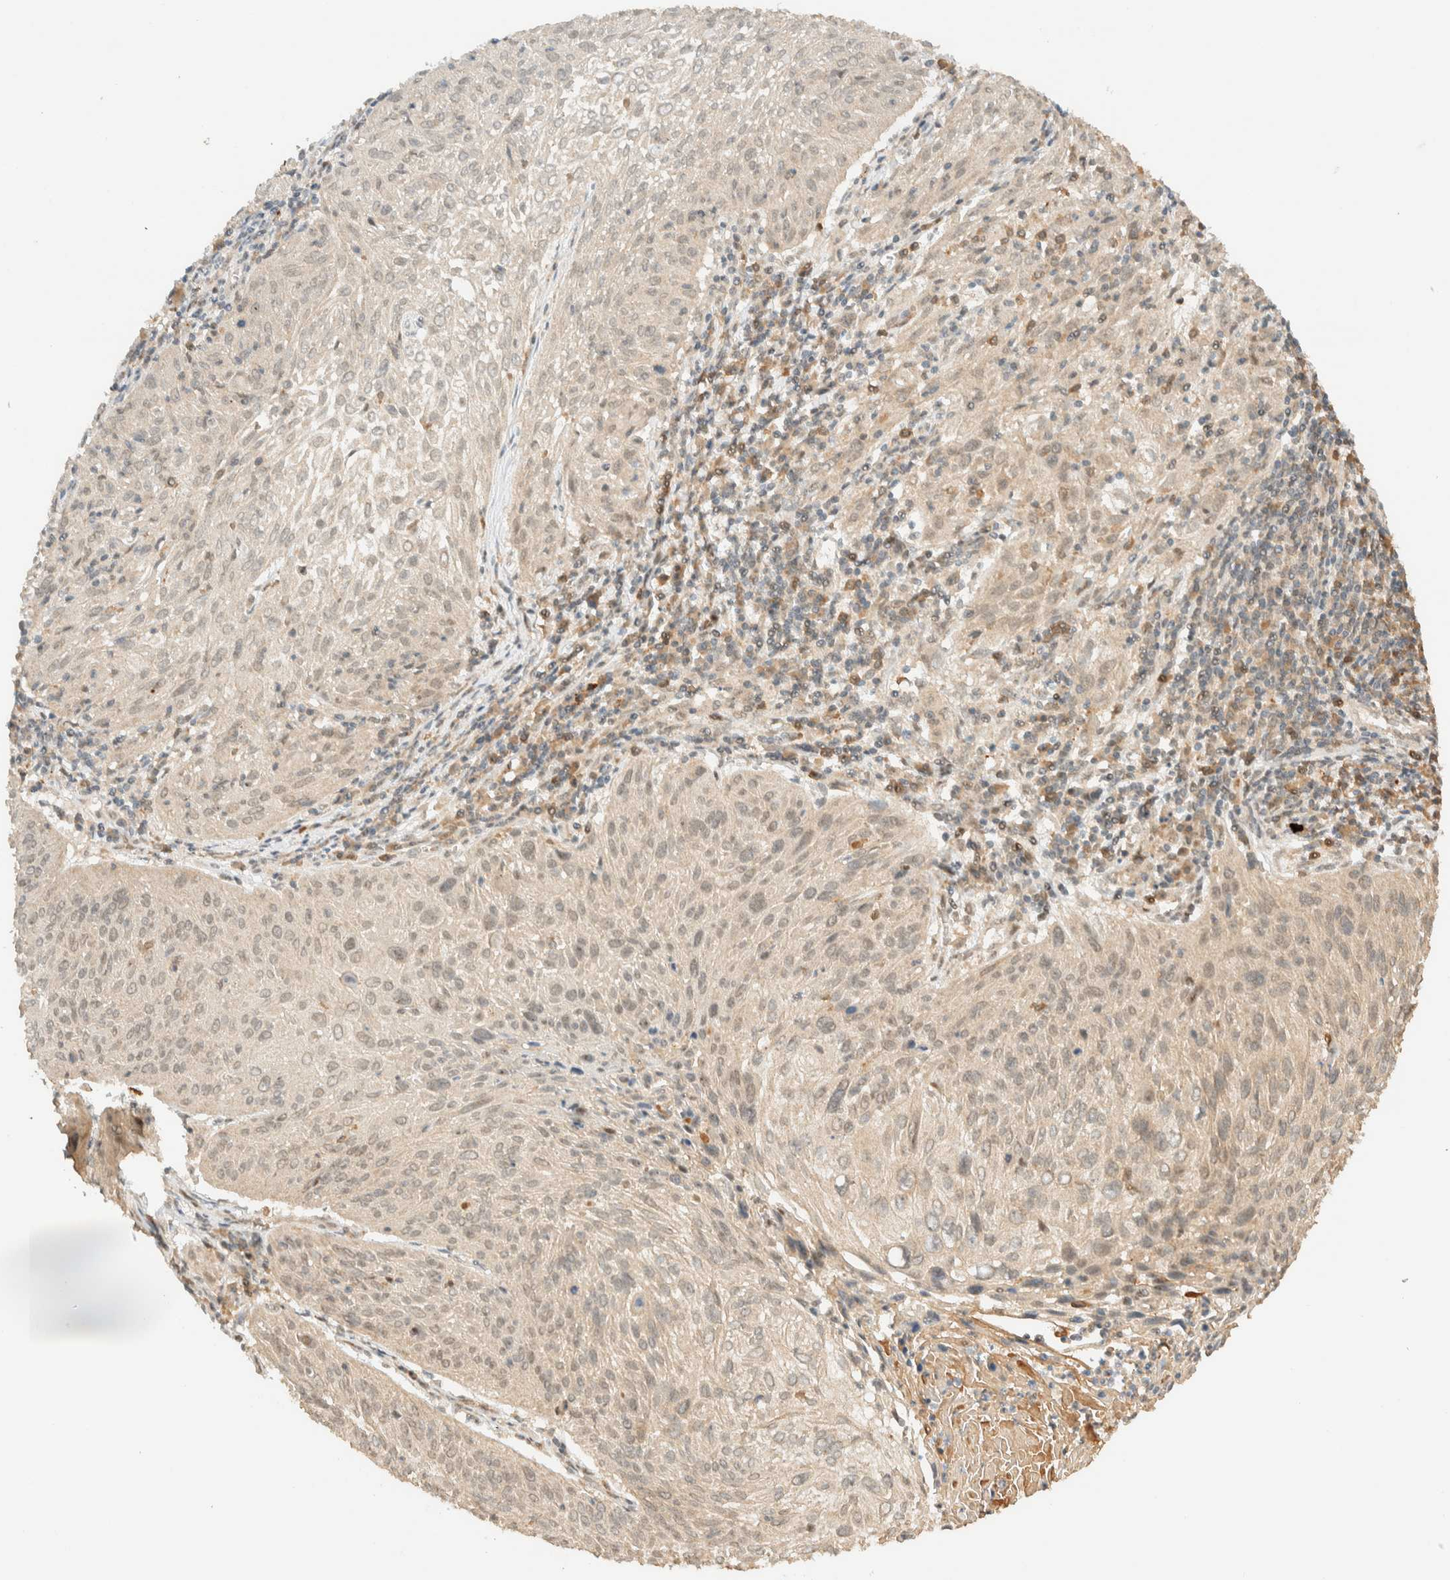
{"staining": {"intensity": "weak", "quantity": "<25%", "location": "cytoplasmic/membranous"}, "tissue": "cervical cancer", "cell_type": "Tumor cells", "image_type": "cancer", "snomed": [{"axis": "morphology", "description": "Squamous cell carcinoma, NOS"}, {"axis": "topography", "description": "Cervix"}], "caption": "There is no significant expression in tumor cells of cervical cancer (squamous cell carcinoma). (DAB immunohistochemistry visualized using brightfield microscopy, high magnification).", "gene": "ZBTB34", "patient": {"sex": "female", "age": 51}}